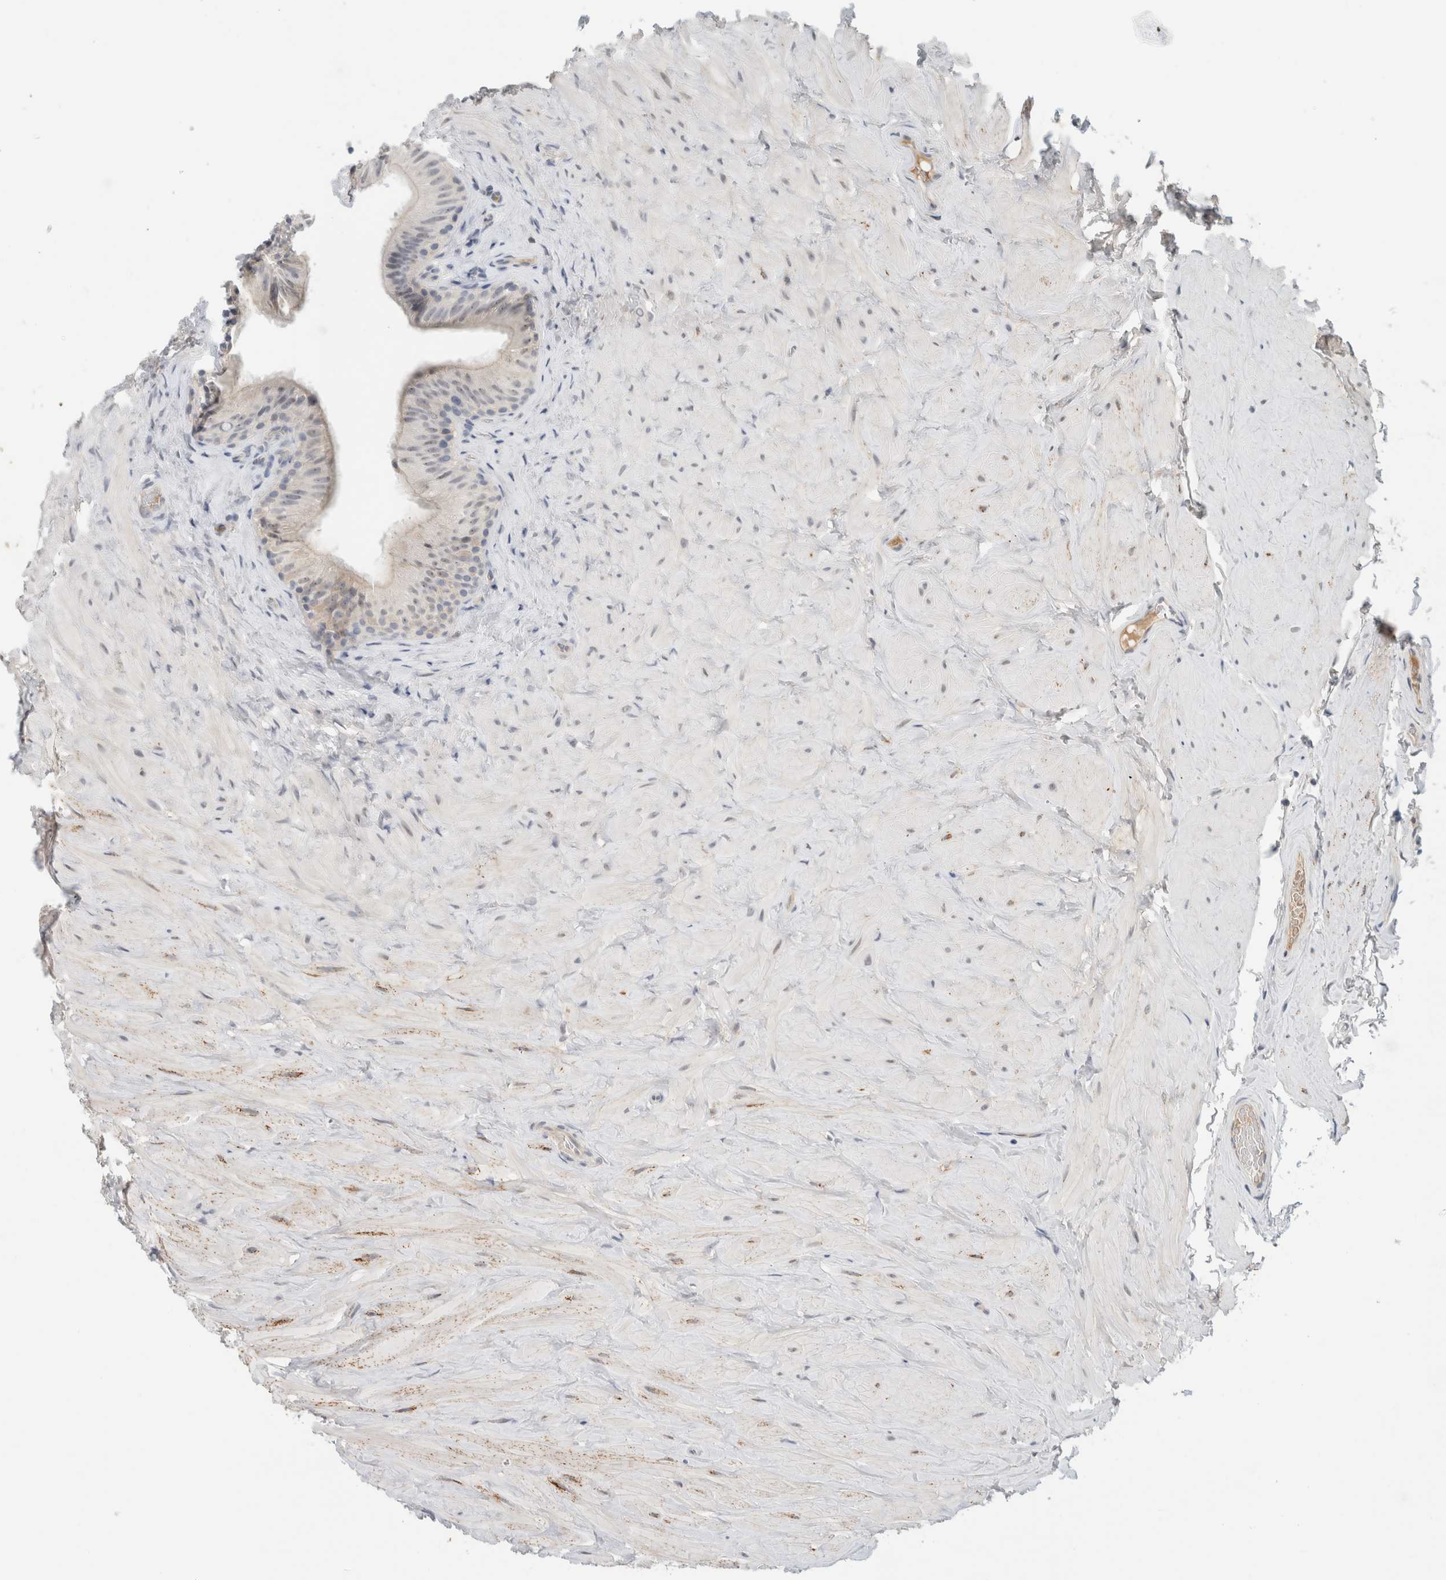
{"staining": {"intensity": "negative", "quantity": "none", "location": "none"}, "tissue": "epididymis", "cell_type": "Glandular cells", "image_type": "normal", "snomed": [{"axis": "morphology", "description": "Normal tissue, NOS"}, {"axis": "topography", "description": "Vascular tissue"}, {"axis": "topography", "description": "Epididymis"}], "caption": "Immunohistochemistry photomicrograph of benign human epididymis stained for a protein (brown), which demonstrates no positivity in glandular cells.", "gene": "HCN3", "patient": {"sex": "male", "age": 49}}